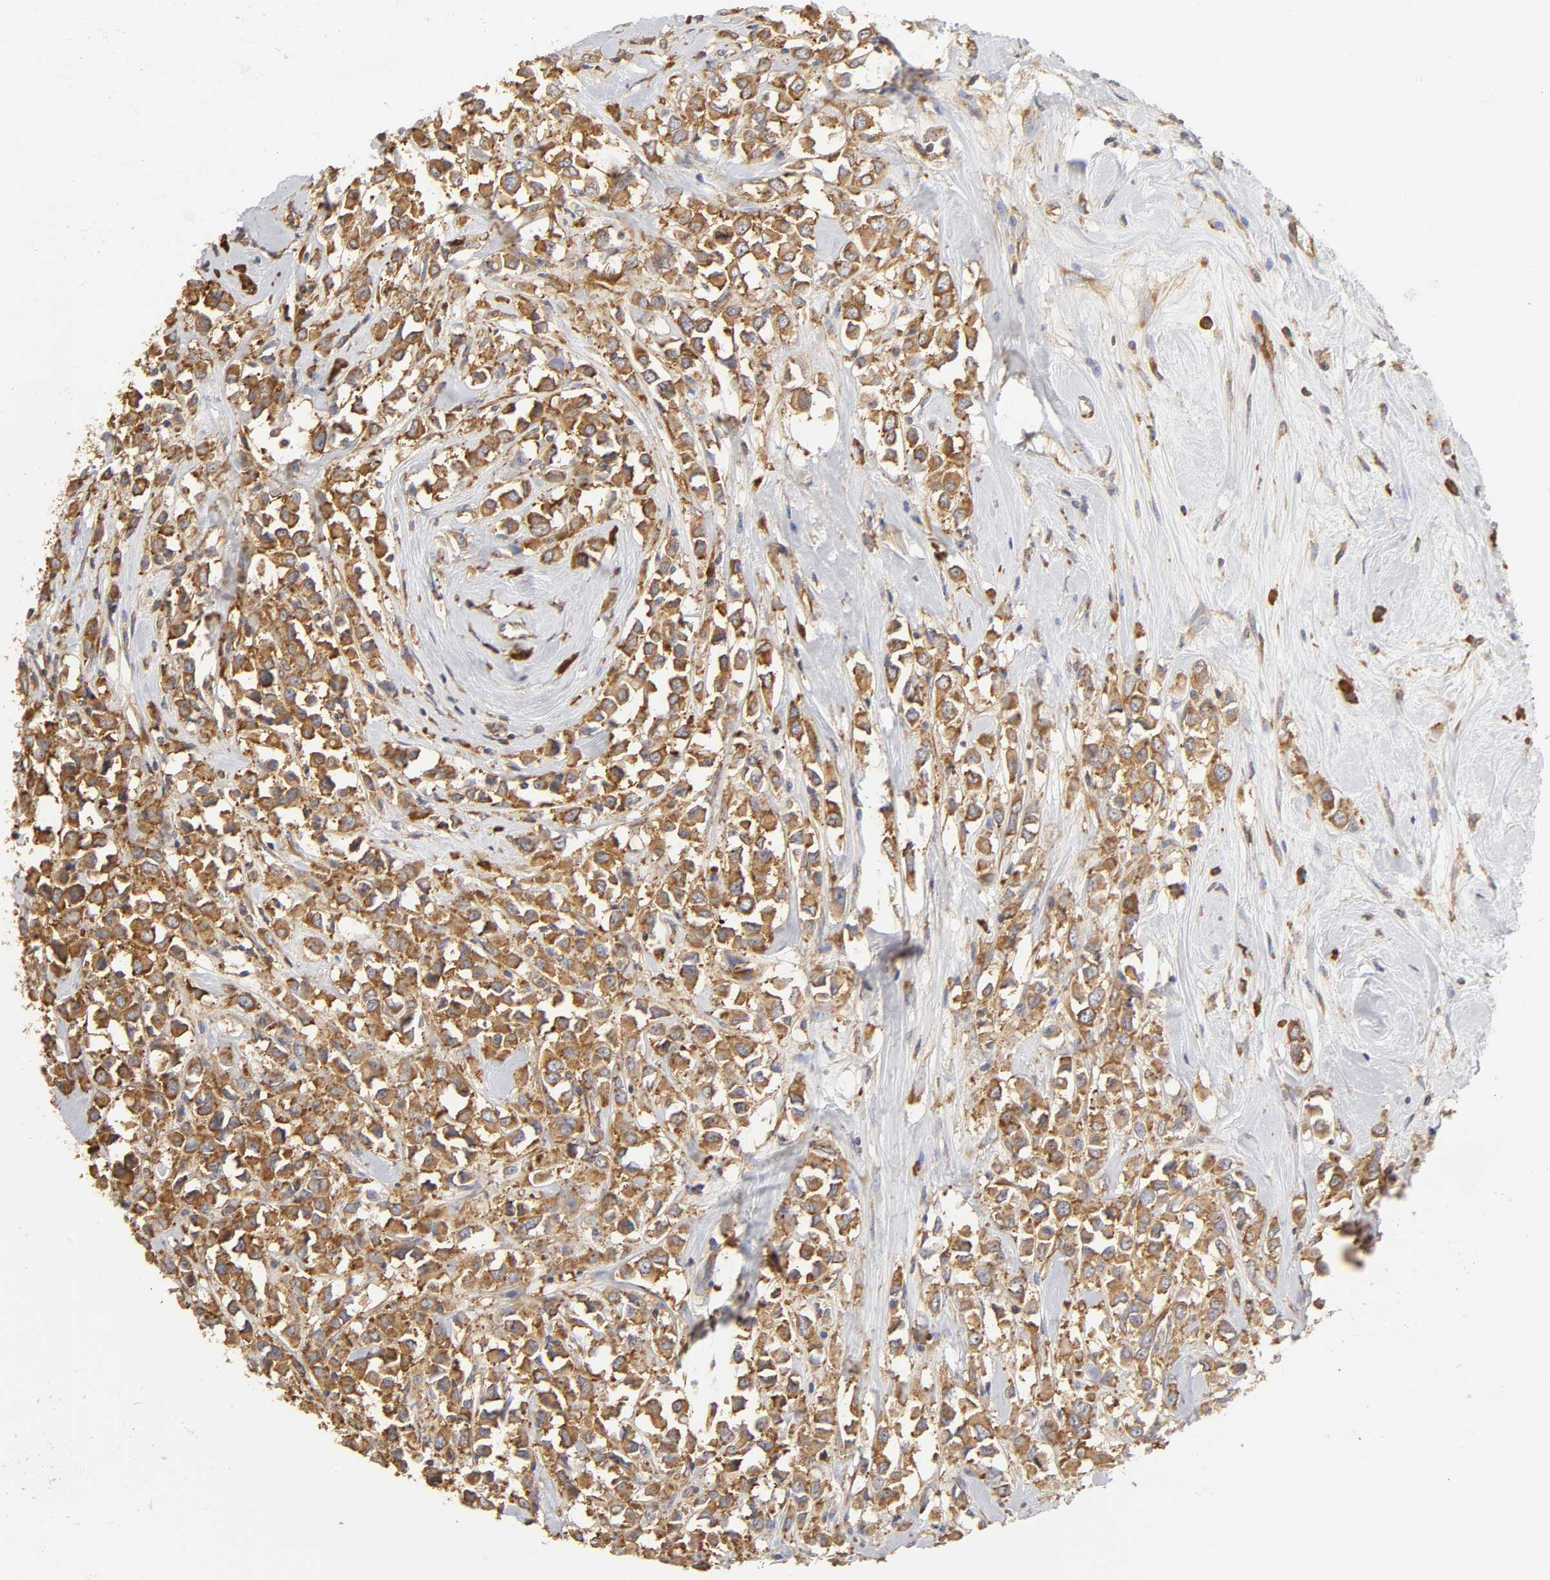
{"staining": {"intensity": "strong", "quantity": ">75%", "location": "cytoplasmic/membranous"}, "tissue": "breast cancer", "cell_type": "Tumor cells", "image_type": "cancer", "snomed": [{"axis": "morphology", "description": "Duct carcinoma"}, {"axis": "topography", "description": "Breast"}], "caption": "Immunohistochemistry (IHC) of human invasive ductal carcinoma (breast) demonstrates high levels of strong cytoplasmic/membranous positivity in approximately >75% of tumor cells. The protein of interest is shown in brown color, while the nuclei are stained blue.", "gene": "RPL14", "patient": {"sex": "female", "age": 61}}